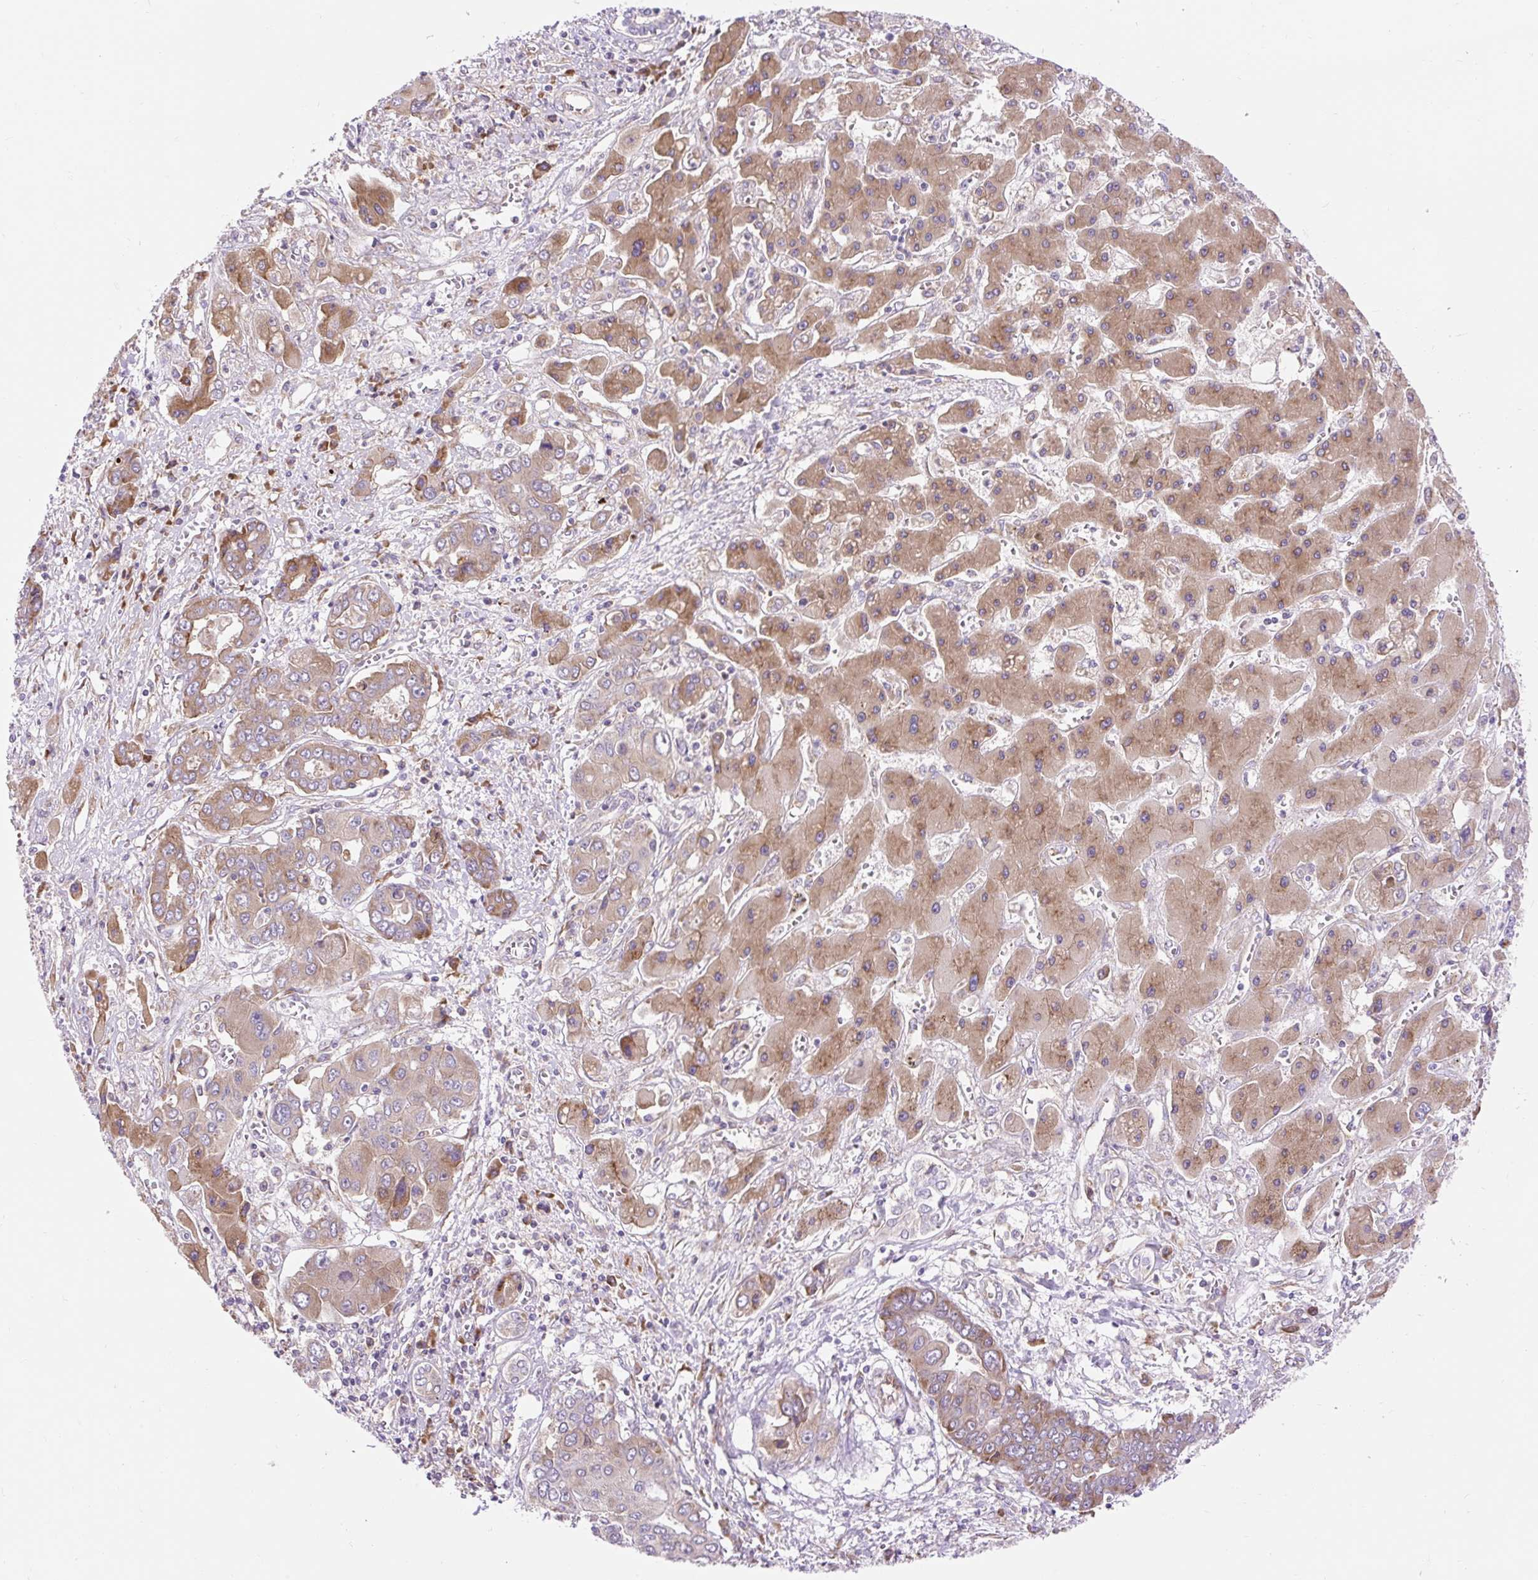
{"staining": {"intensity": "moderate", "quantity": "<25%", "location": "cytoplasmic/membranous"}, "tissue": "liver cancer", "cell_type": "Tumor cells", "image_type": "cancer", "snomed": [{"axis": "morphology", "description": "Cholangiocarcinoma"}, {"axis": "topography", "description": "Liver"}], "caption": "Approximately <25% of tumor cells in liver cholangiocarcinoma exhibit moderate cytoplasmic/membranous protein expression as visualized by brown immunohistochemical staining.", "gene": "GPR45", "patient": {"sex": "male", "age": 67}}